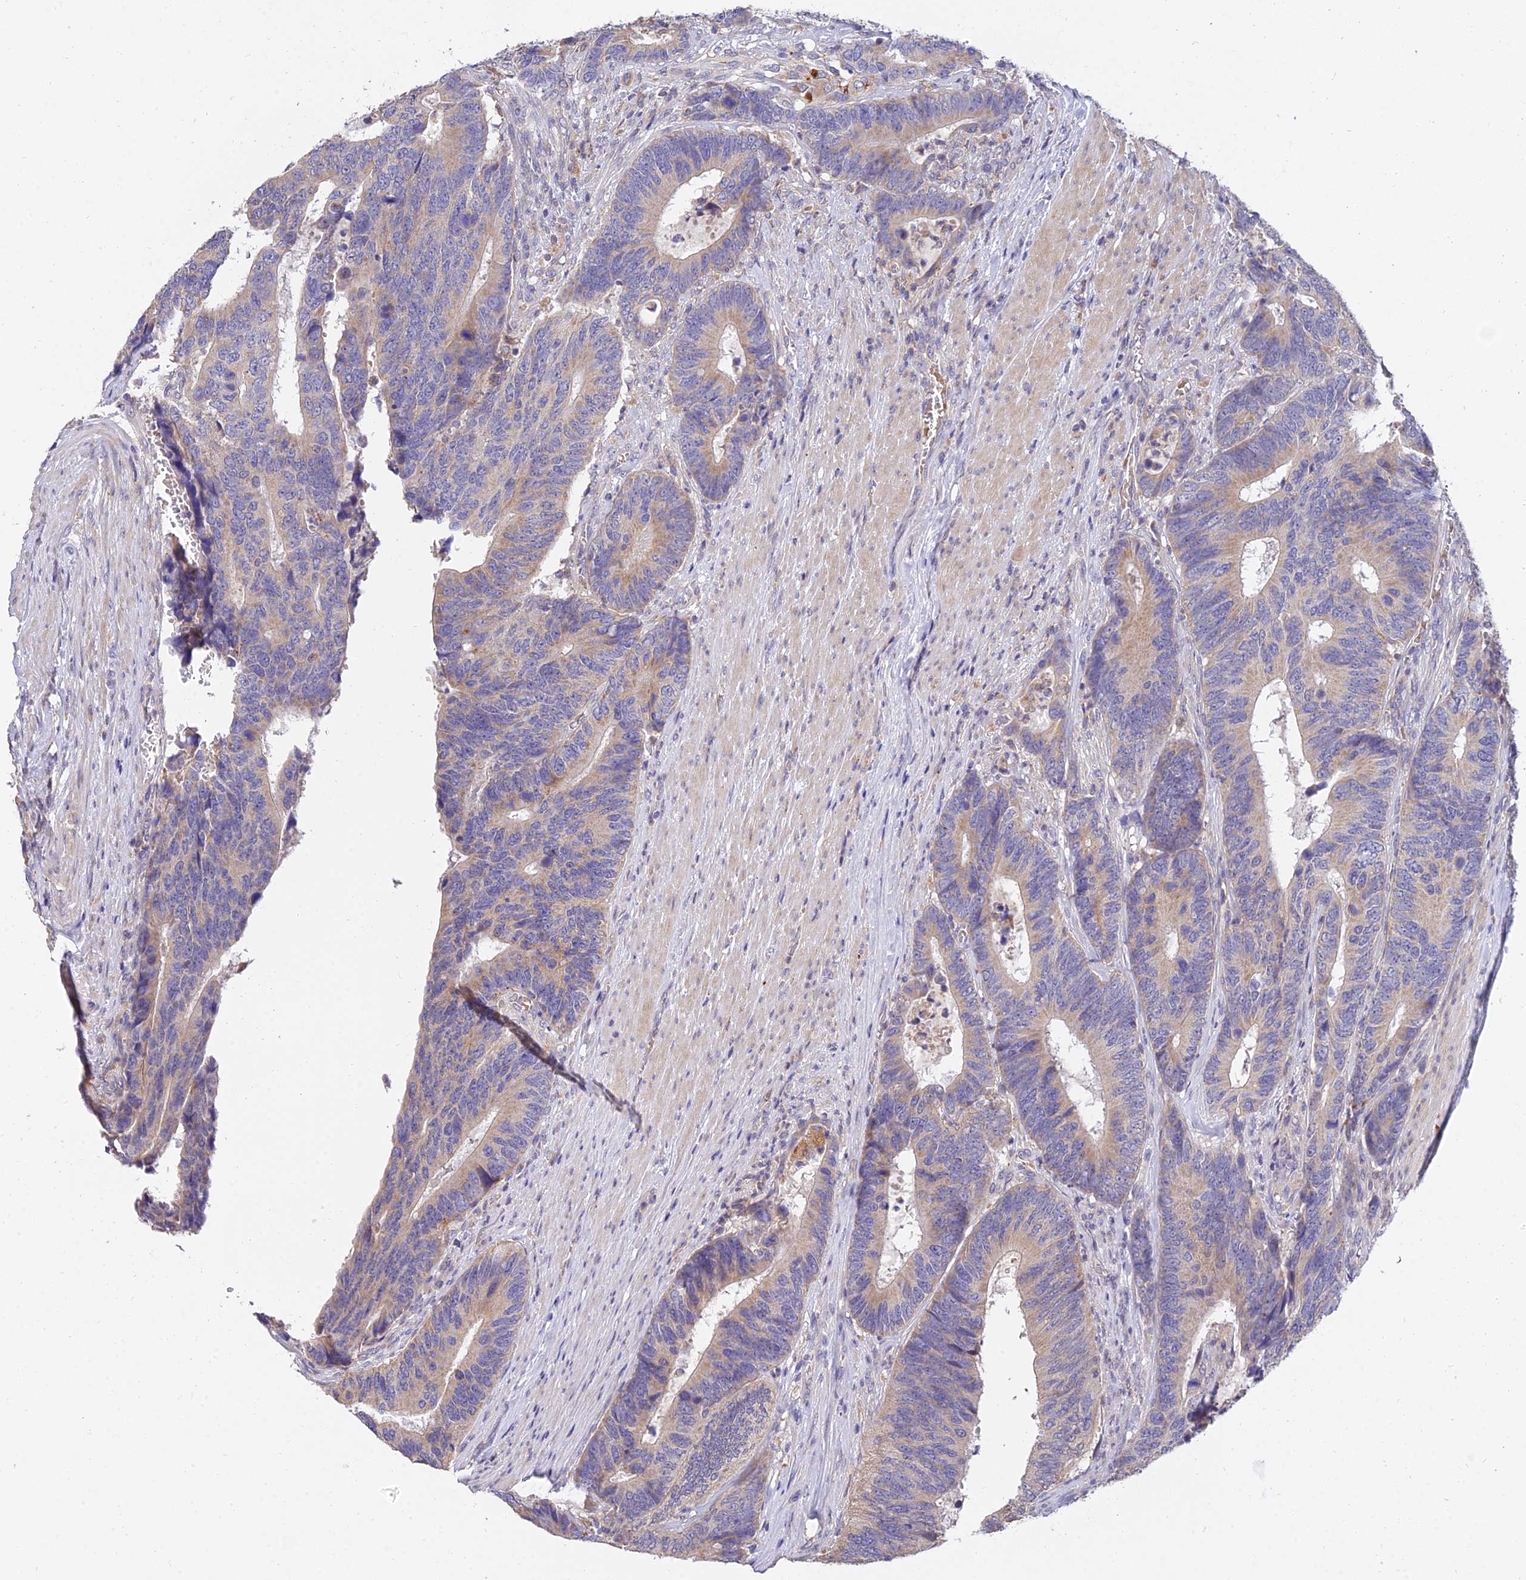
{"staining": {"intensity": "weak", "quantity": ">75%", "location": "cytoplasmic/membranous"}, "tissue": "colorectal cancer", "cell_type": "Tumor cells", "image_type": "cancer", "snomed": [{"axis": "morphology", "description": "Adenocarcinoma, NOS"}, {"axis": "topography", "description": "Colon"}], "caption": "High-magnification brightfield microscopy of colorectal adenocarcinoma stained with DAB (3,3'-diaminobenzidine) (brown) and counterstained with hematoxylin (blue). tumor cells exhibit weak cytoplasmic/membranous expression is seen in approximately>75% of cells.", "gene": "ARL8B", "patient": {"sex": "male", "age": 87}}